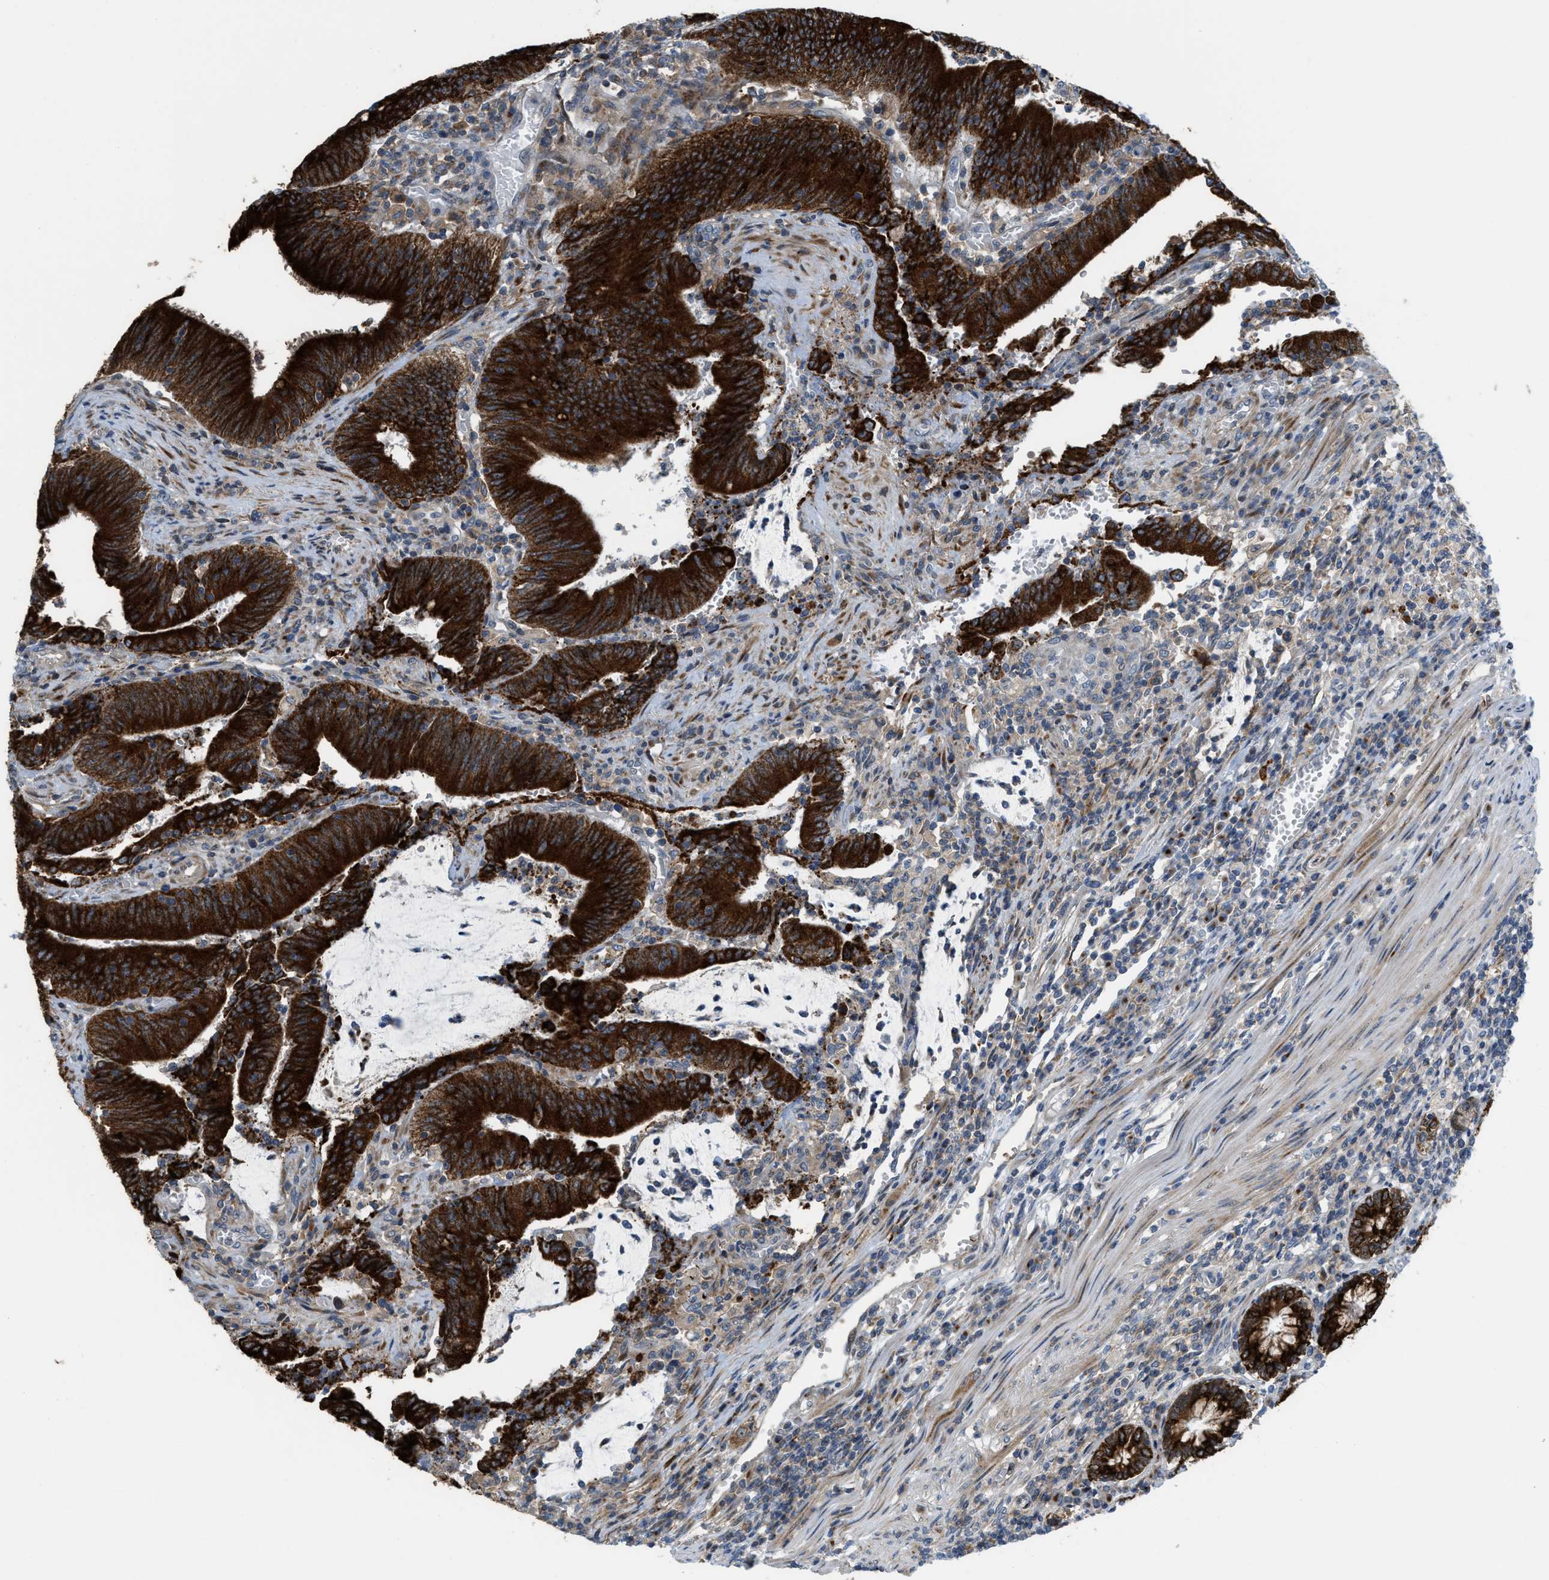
{"staining": {"intensity": "strong", "quantity": ">75%", "location": "cytoplasmic/membranous"}, "tissue": "colorectal cancer", "cell_type": "Tumor cells", "image_type": "cancer", "snomed": [{"axis": "morphology", "description": "Normal tissue, NOS"}, {"axis": "morphology", "description": "Adenocarcinoma, NOS"}, {"axis": "topography", "description": "Rectum"}], "caption": "Immunohistochemistry of human colorectal adenocarcinoma reveals high levels of strong cytoplasmic/membranous positivity in about >75% of tumor cells. (brown staining indicates protein expression, while blue staining denotes nuclei).", "gene": "DIPK1A", "patient": {"sex": "female", "age": 66}}